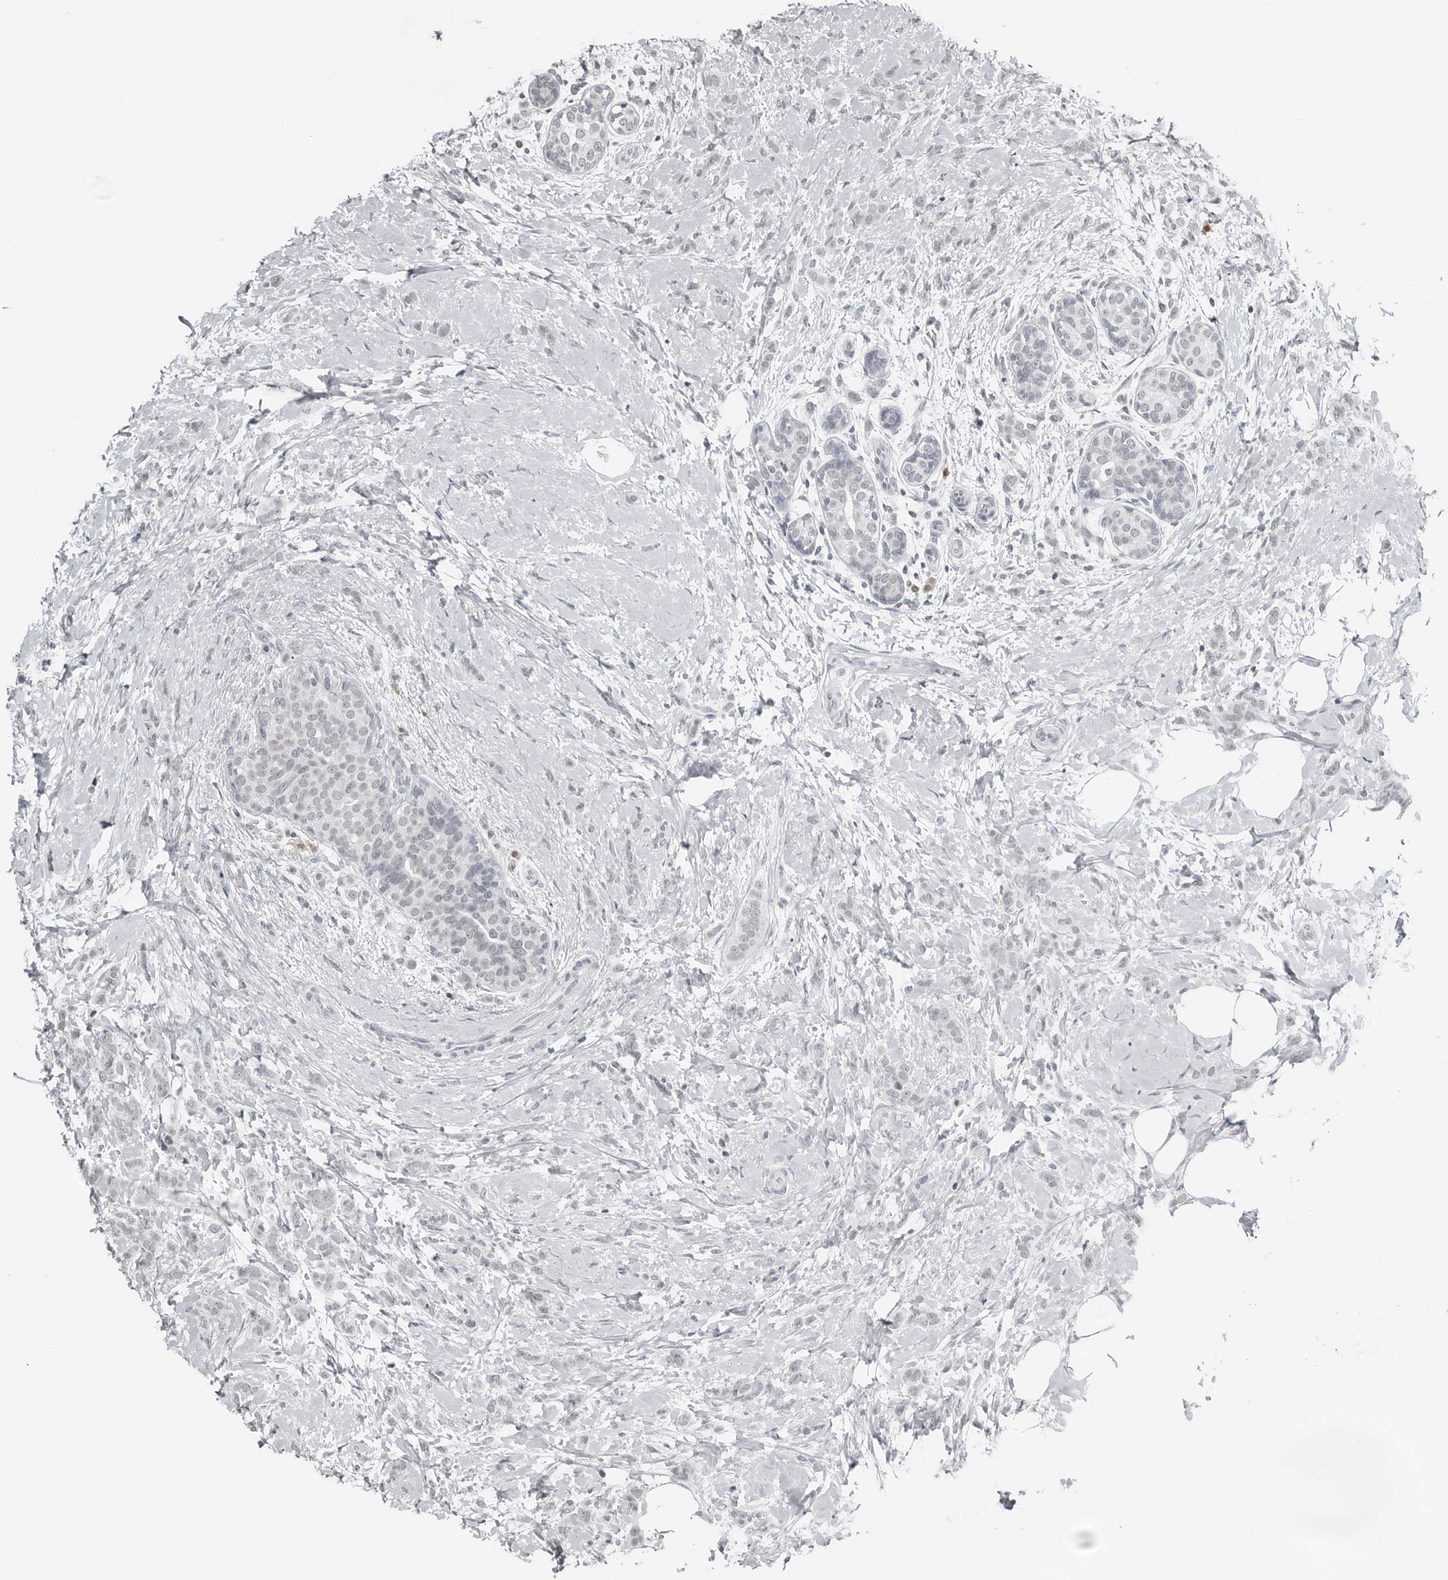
{"staining": {"intensity": "negative", "quantity": "none", "location": "none"}, "tissue": "breast cancer", "cell_type": "Tumor cells", "image_type": "cancer", "snomed": [{"axis": "morphology", "description": "Lobular carcinoma, in situ"}, {"axis": "morphology", "description": "Lobular carcinoma"}, {"axis": "topography", "description": "Breast"}], "caption": "Tumor cells are negative for protein expression in human breast lobular carcinoma in situ.", "gene": "PPP1R42", "patient": {"sex": "female", "age": 41}}